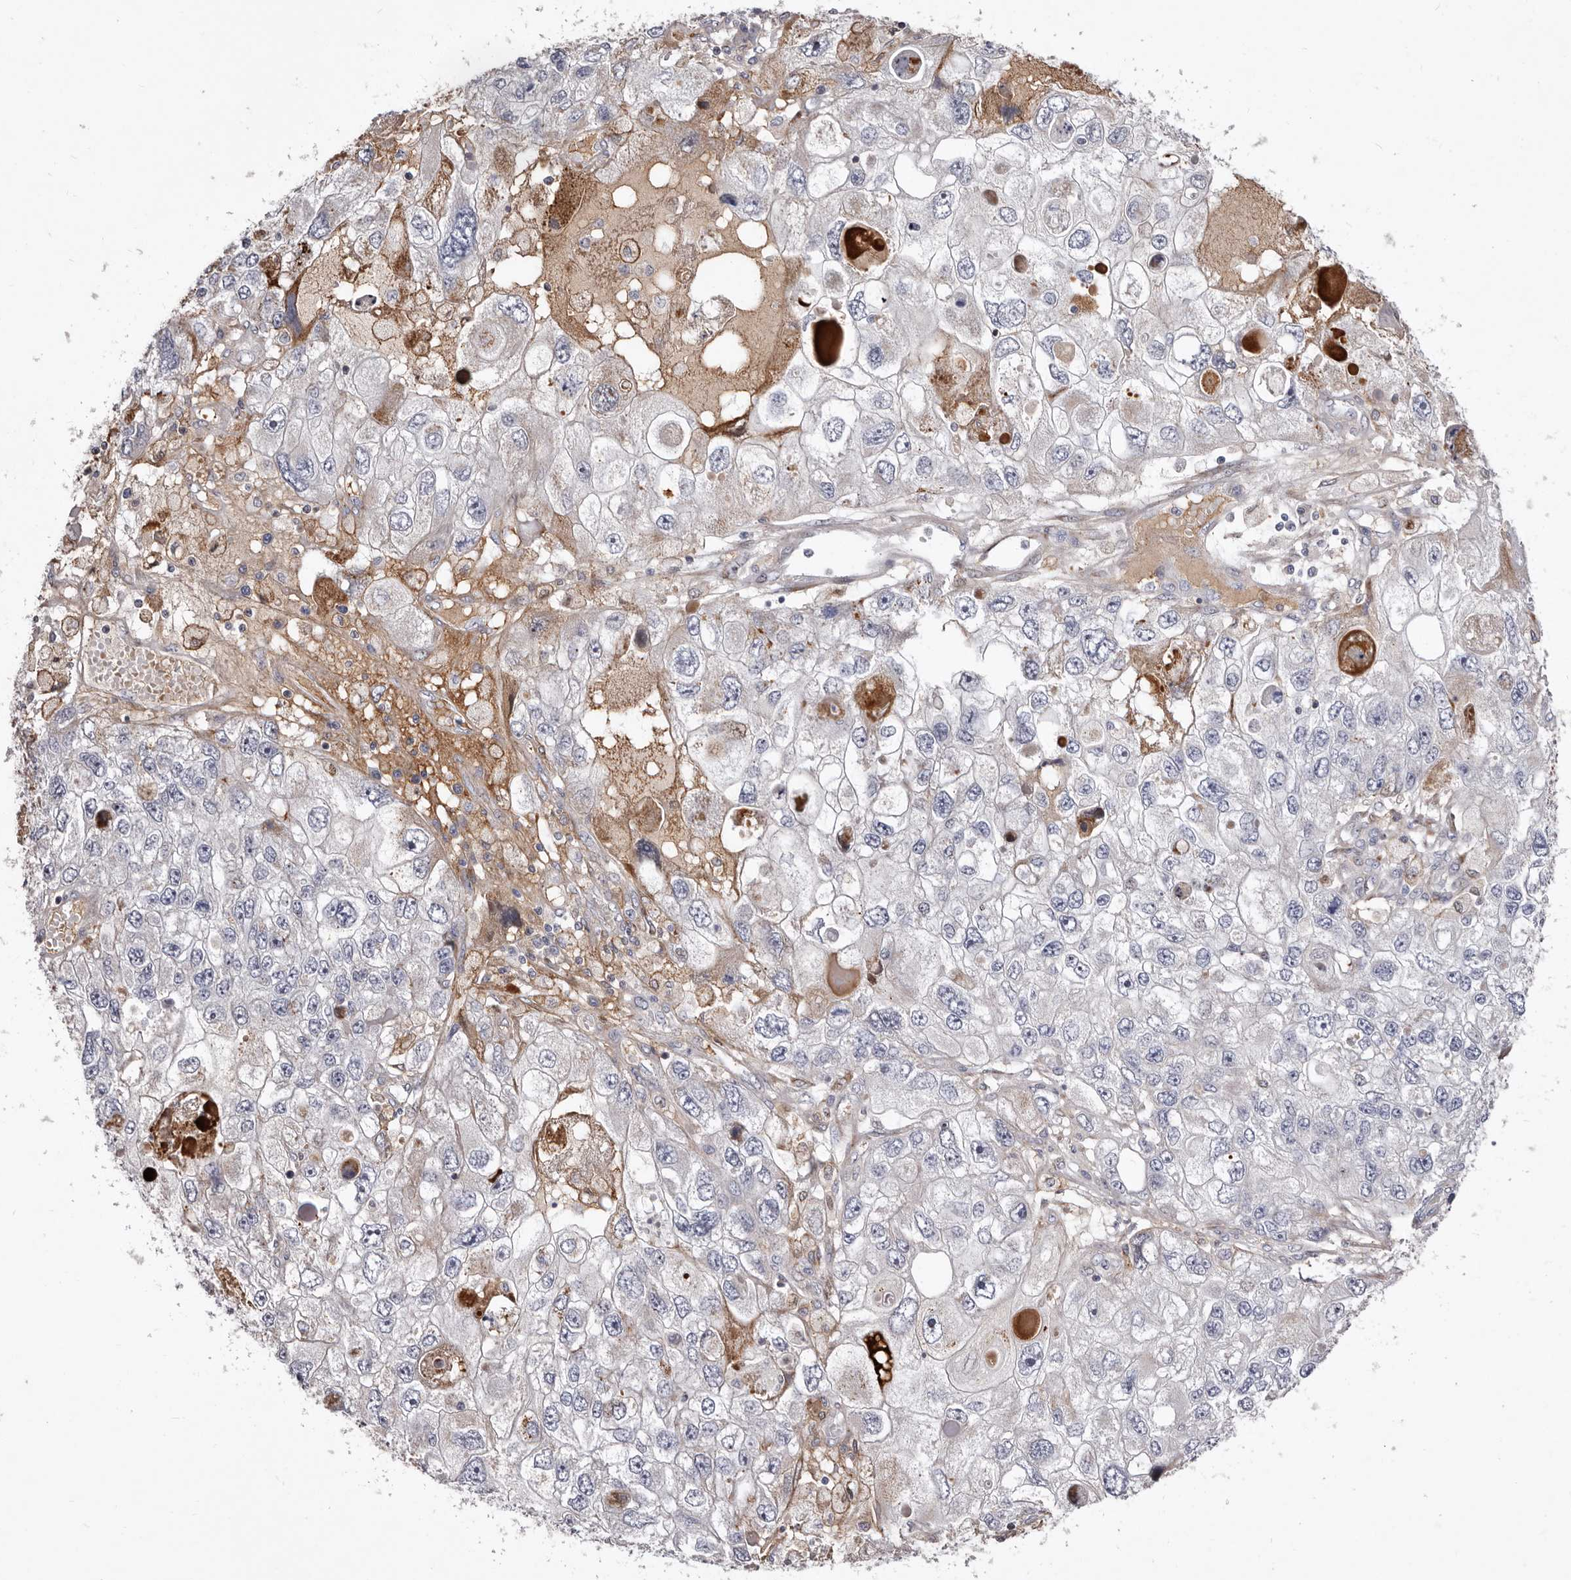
{"staining": {"intensity": "negative", "quantity": "none", "location": "none"}, "tissue": "endometrial cancer", "cell_type": "Tumor cells", "image_type": "cancer", "snomed": [{"axis": "morphology", "description": "Adenocarcinoma, NOS"}, {"axis": "topography", "description": "Endometrium"}], "caption": "Human endometrial adenocarcinoma stained for a protein using IHC demonstrates no expression in tumor cells.", "gene": "NUBPL", "patient": {"sex": "female", "age": 49}}